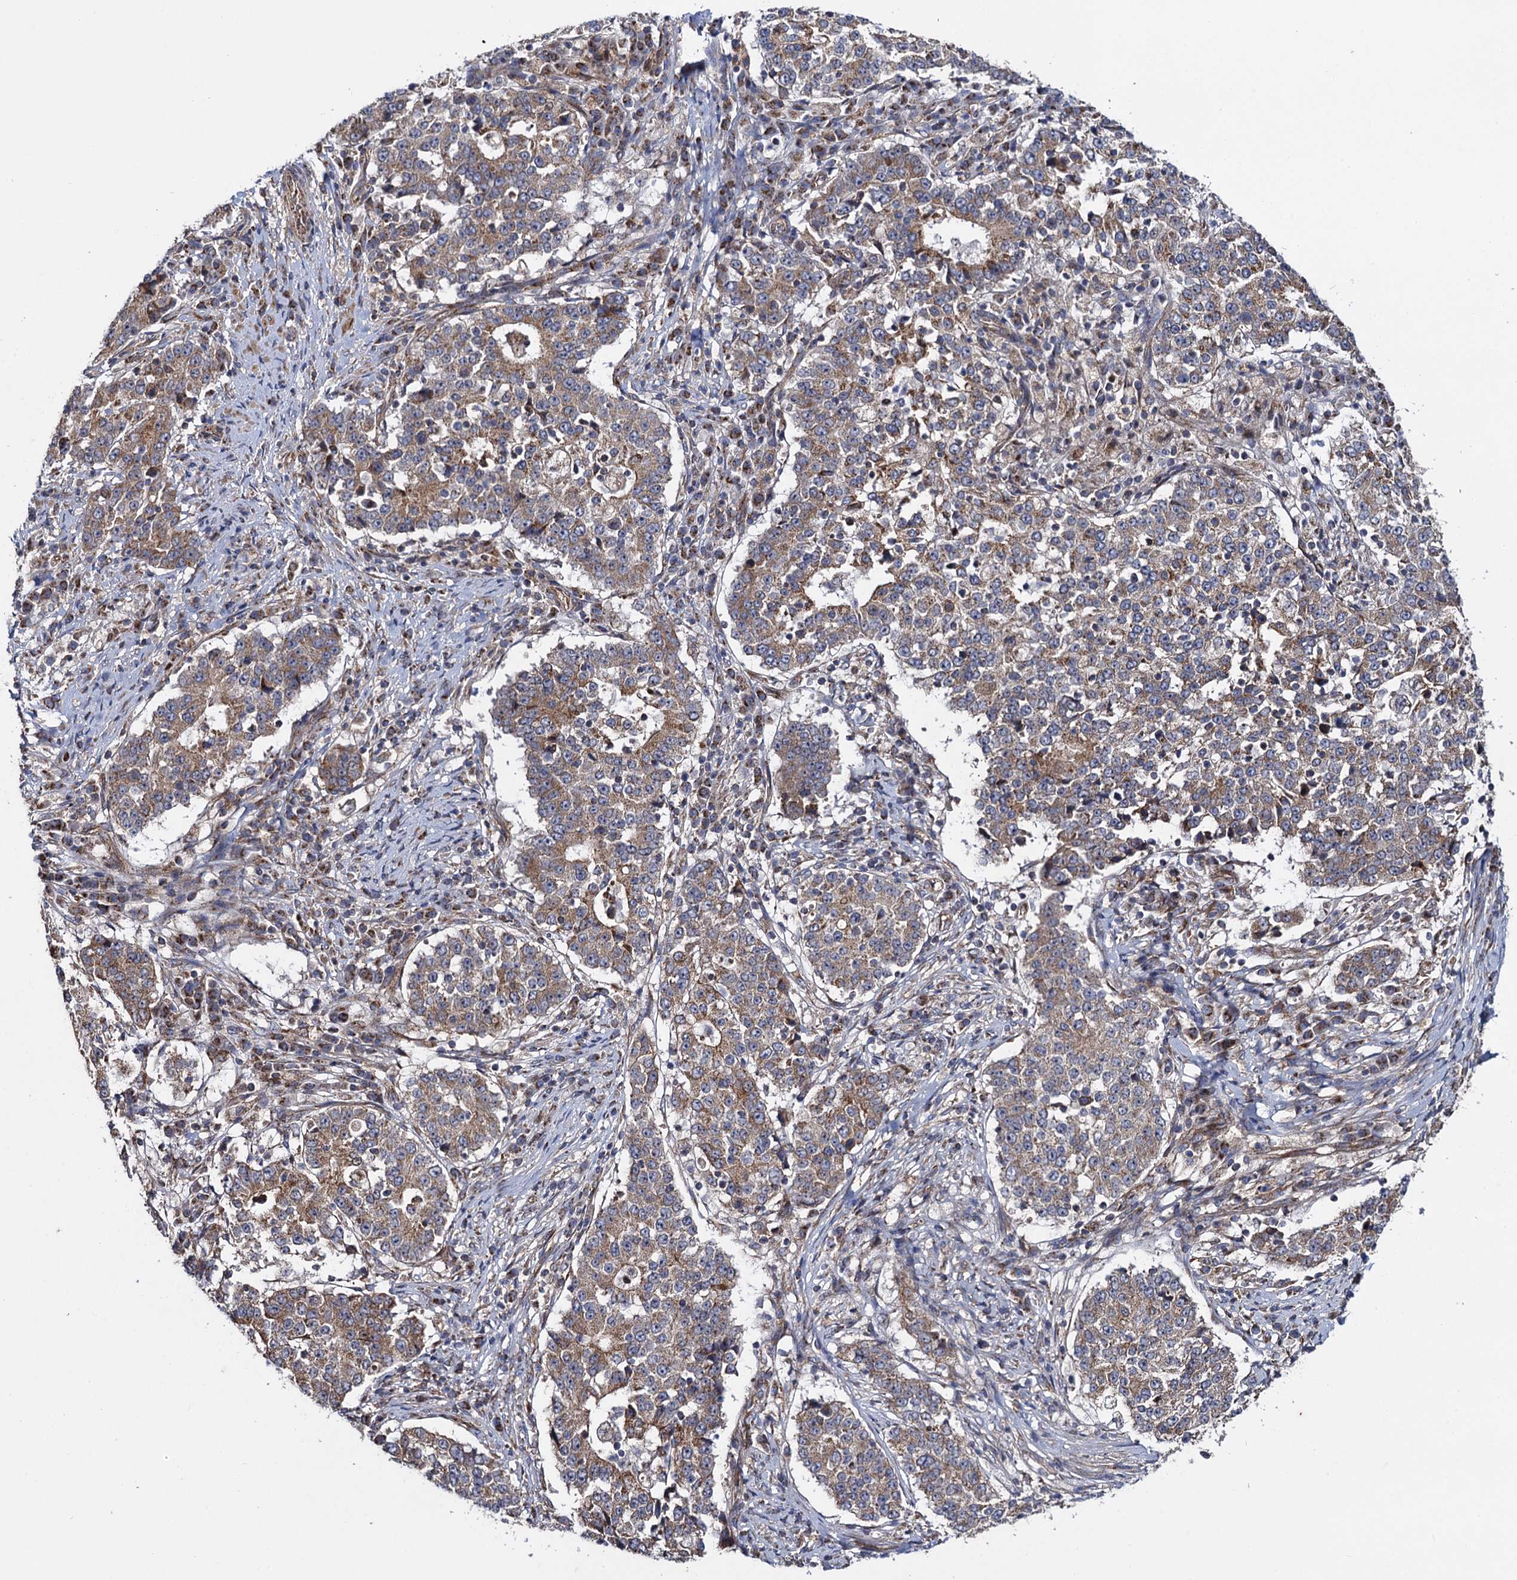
{"staining": {"intensity": "moderate", "quantity": ">75%", "location": "cytoplasmic/membranous"}, "tissue": "stomach cancer", "cell_type": "Tumor cells", "image_type": "cancer", "snomed": [{"axis": "morphology", "description": "Adenocarcinoma, NOS"}, {"axis": "topography", "description": "Stomach"}], "caption": "This image reveals IHC staining of human adenocarcinoma (stomach), with medium moderate cytoplasmic/membranous expression in approximately >75% of tumor cells.", "gene": "HAUS1", "patient": {"sex": "male", "age": 59}}